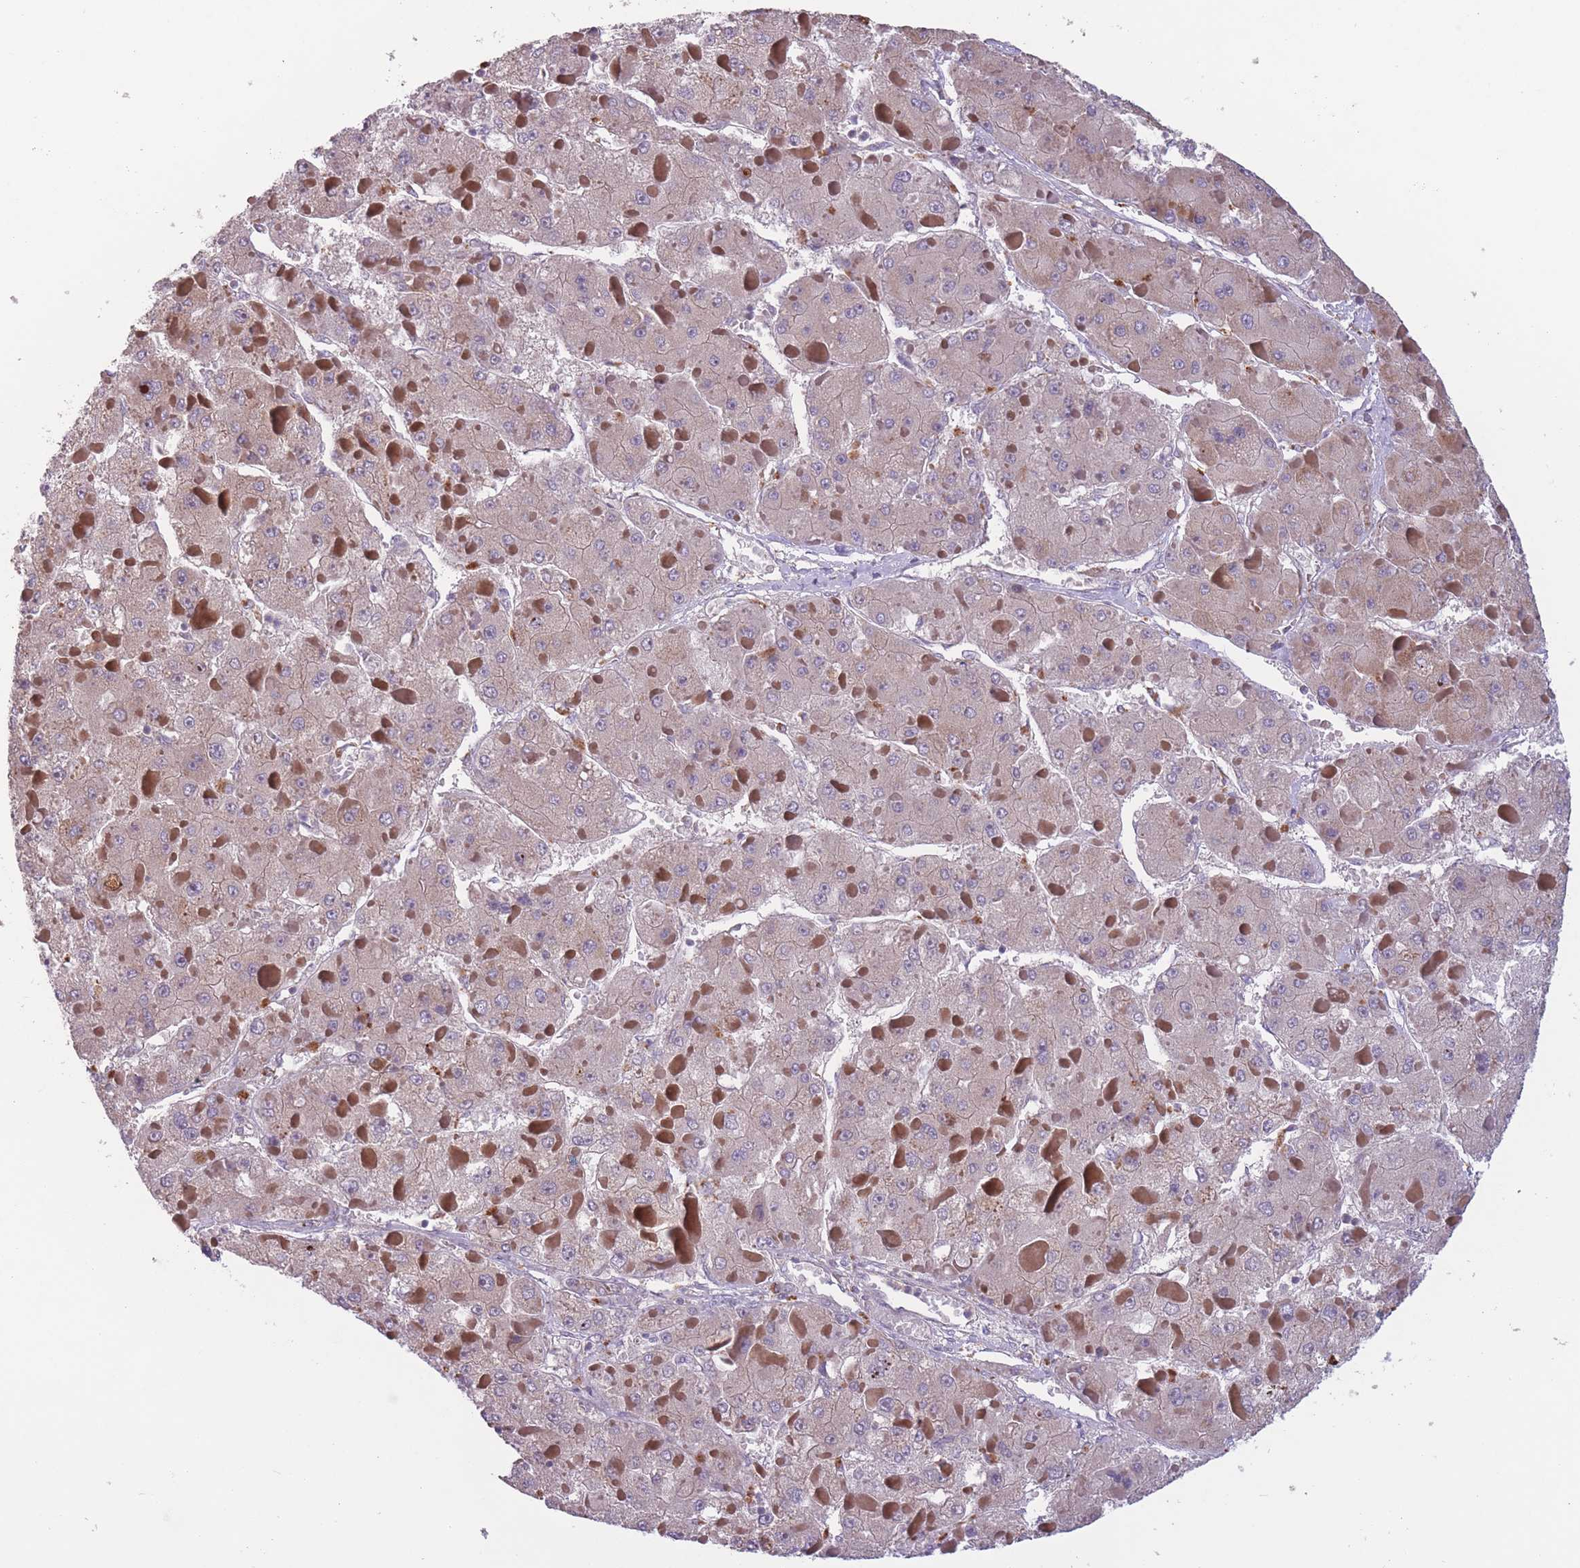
{"staining": {"intensity": "weak", "quantity": "25%-75%", "location": "cytoplasmic/membranous"}, "tissue": "liver cancer", "cell_type": "Tumor cells", "image_type": "cancer", "snomed": [{"axis": "morphology", "description": "Carcinoma, Hepatocellular, NOS"}, {"axis": "topography", "description": "Liver"}], "caption": "This is an image of immunohistochemistry staining of liver hepatocellular carcinoma, which shows weak expression in the cytoplasmic/membranous of tumor cells.", "gene": "ITPKC", "patient": {"sex": "female", "age": 73}}